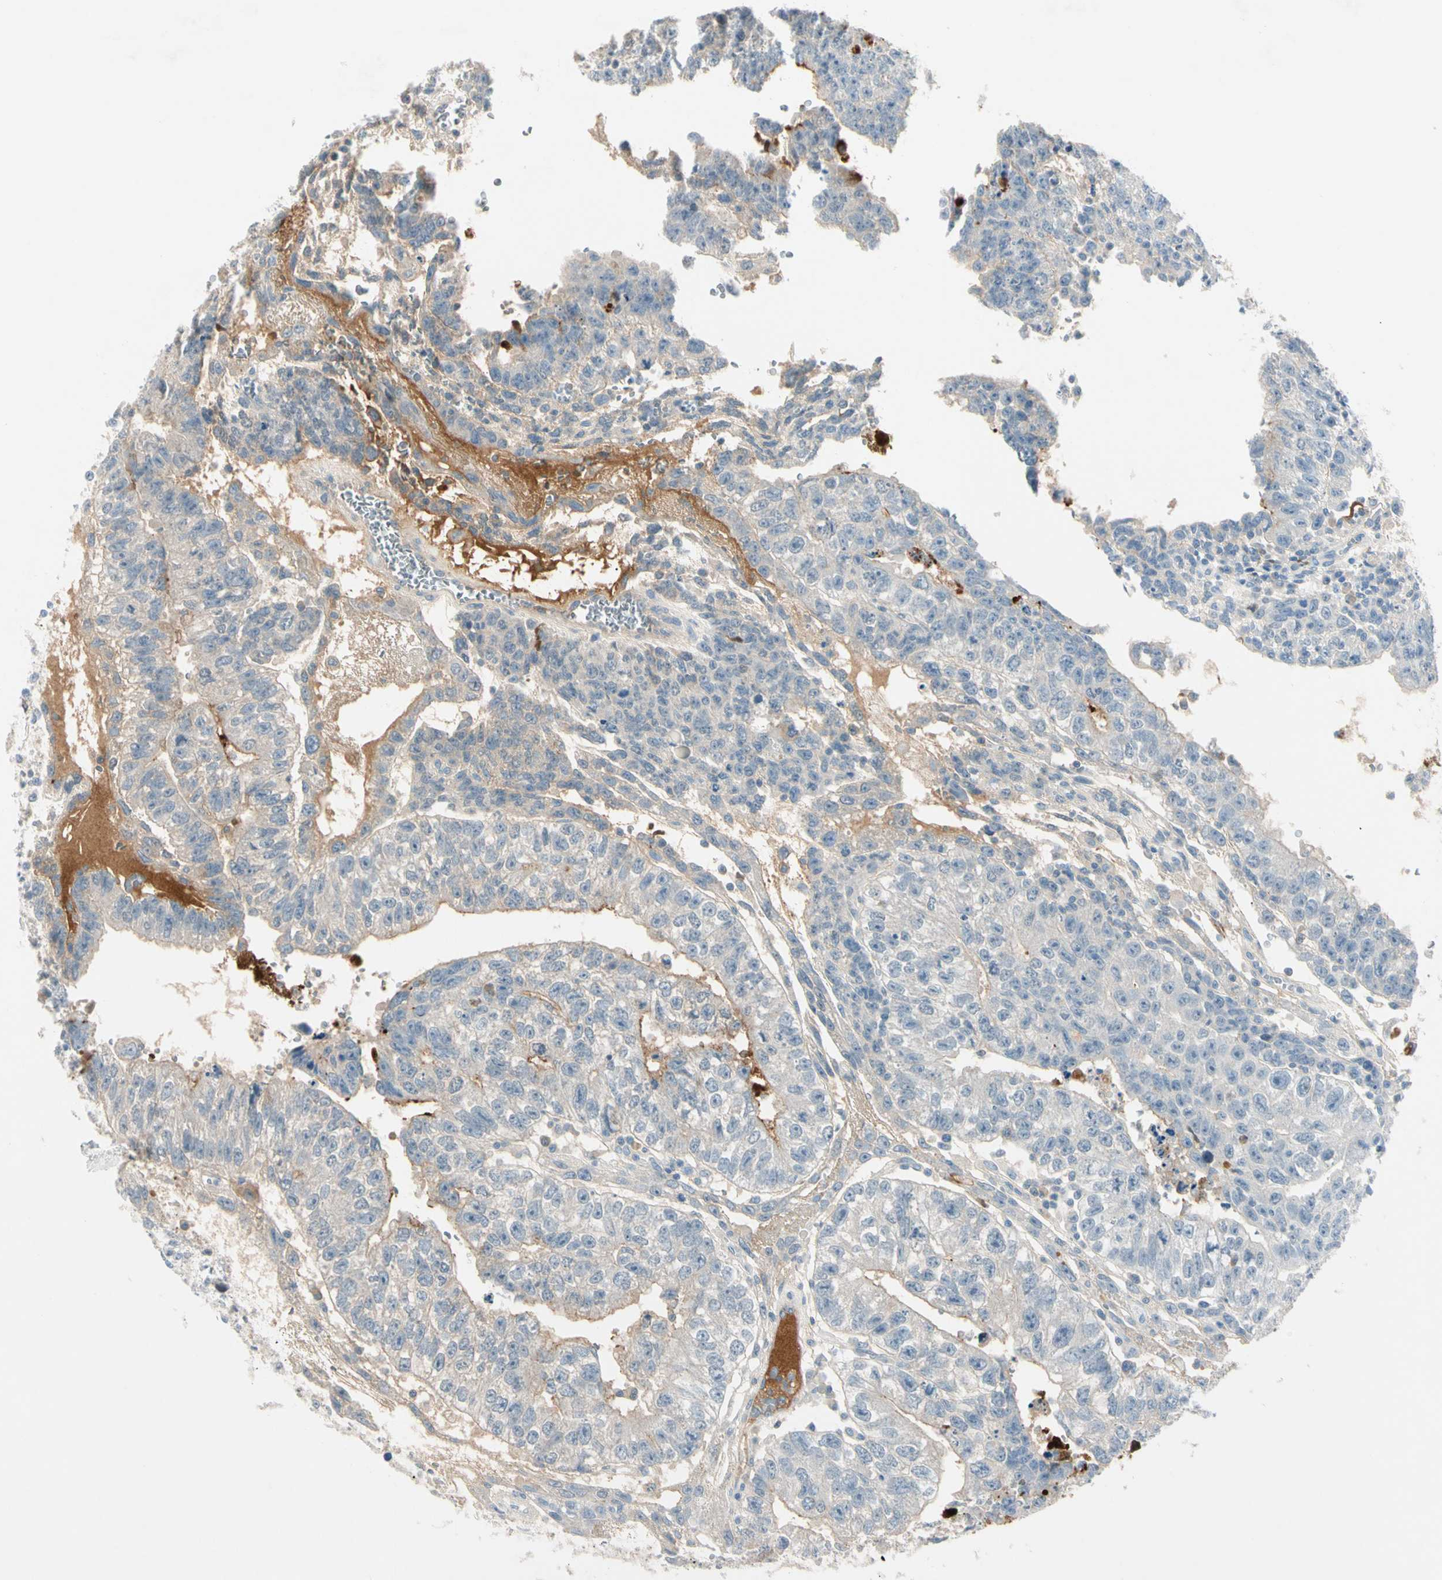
{"staining": {"intensity": "negative", "quantity": "none", "location": "none"}, "tissue": "testis cancer", "cell_type": "Tumor cells", "image_type": "cancer", "snomed": [{"axis": "morphology", "description": "Seminoma, NOS"}, {"axis": "morphology", "description": "Carcinoma, Embryonal, NOS"}, {"axis": "topography", "description": "Testis"}], "caption": "Immunohistochemistry (IHC) of testis seminoma demonstrates no expression in tumor cells. The staining is performed using DAB brown chromogen with nuclei counter-stained in using hematoxylin.", "gene": "SERPIND1", "patient": {"sex": "male", "age": 52}}